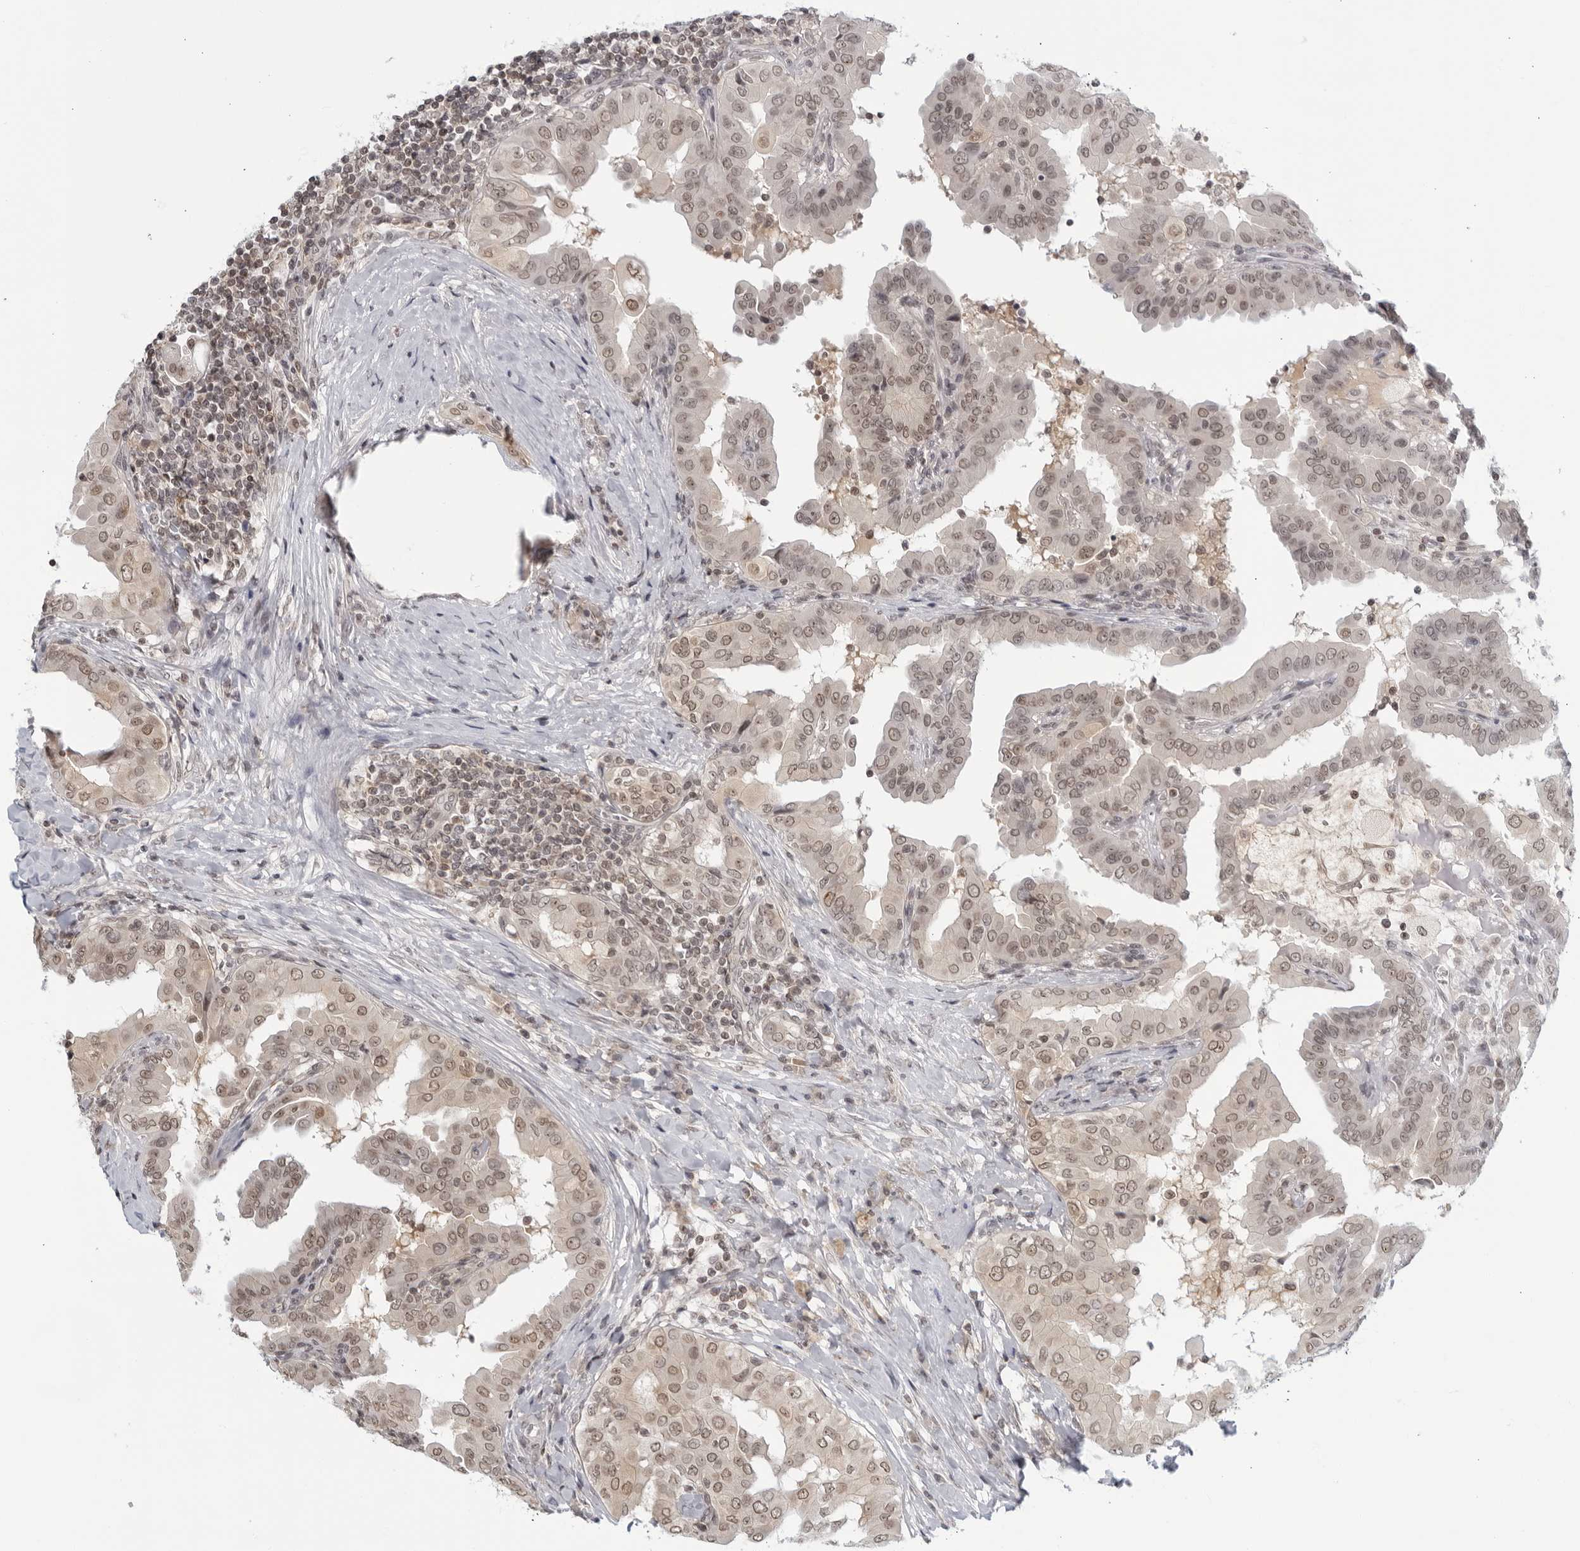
{"staining": {"intensity": "moderate", "quantity": ">75%", "location": "nuclear"}, "tissue": "thyroid cancer", "cell_type": "Tumor cells", "image_type": "cancer", "snomed": [{"axis": "morphology", "description": "Papillary adenocarcinoma, NOS"}, {"axis": "topography", "description": "Thyroid gland"}], "caption": "IHC micrograph of thyroid cancer (papillary adenocarcinoma) stained for a protein (brown), which shows medium levels of moderate nuclear positivity in about >75% of tumor cells.", "gene": "CC2D1B", "patient": {"sex": "male", "age": 33}}